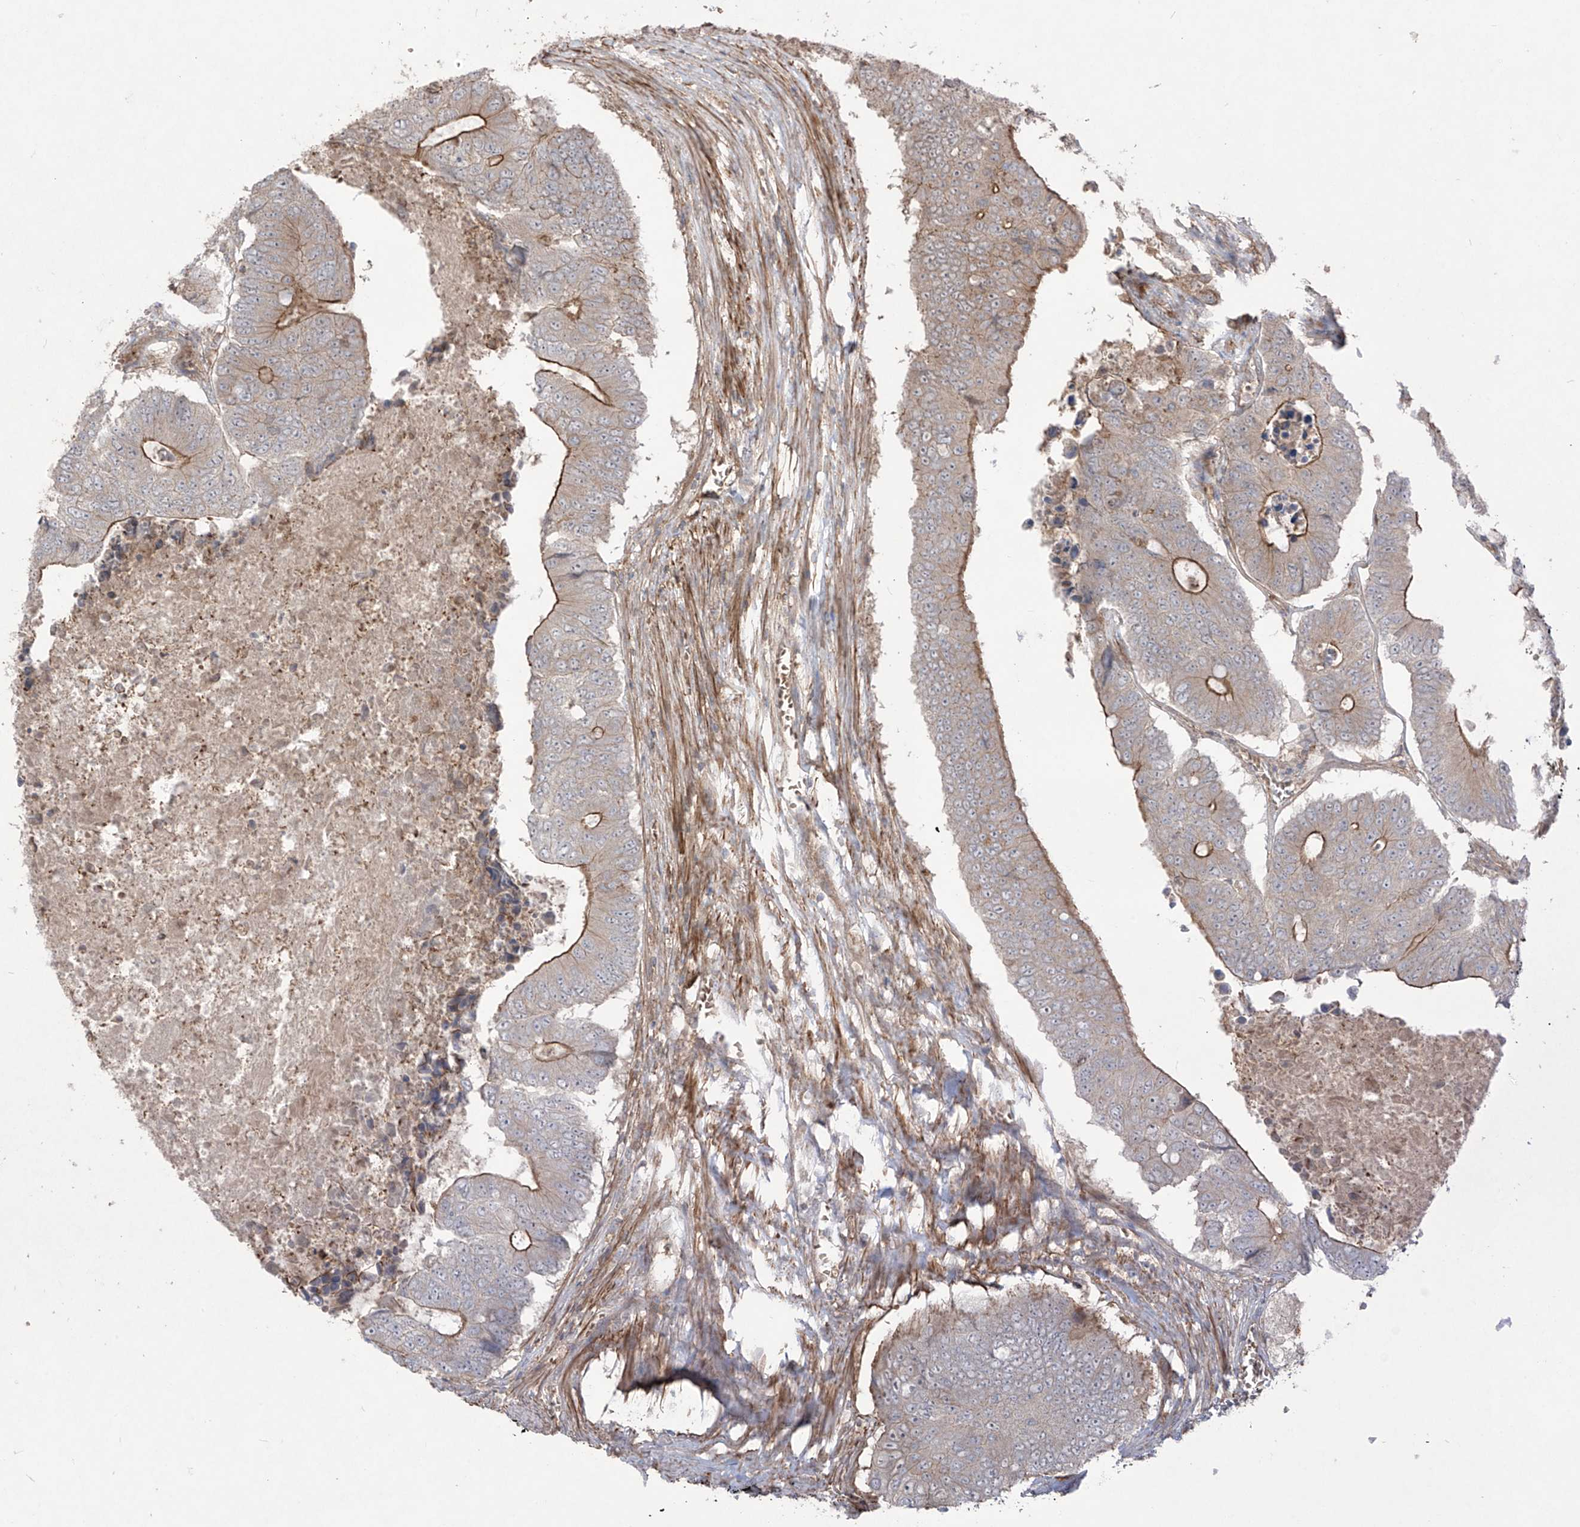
{"staining": {"intensity": "moderate", "quantity": "25%-75%", "location": "cytoplasmic/membranous"}, "tissue": "colorectal cancer", "cell_type": "Tumor cells", "image_type": "cancer", "snomed": [{"axis": "morphology", "description": "Adenocarcinoma, NOS"}, {"axis": "topography", "description": "Colon"}], "caption": "The histopathology image demonstrates immunohistochemical staining of adenocarcinoma (colorectal). There is moderate cytoplasmic/membranous staining is appreciated in about 25%-75% of tumor cells. The staining was performed using DAB (3,3'-diaminobenzidine) to visualize the protein expression in brown, while the nuclei were stained in blue with hematoxylin (Magnification: 20x).", "gene": "TRMU", "patient": {"sex": "male", "age": 87}}